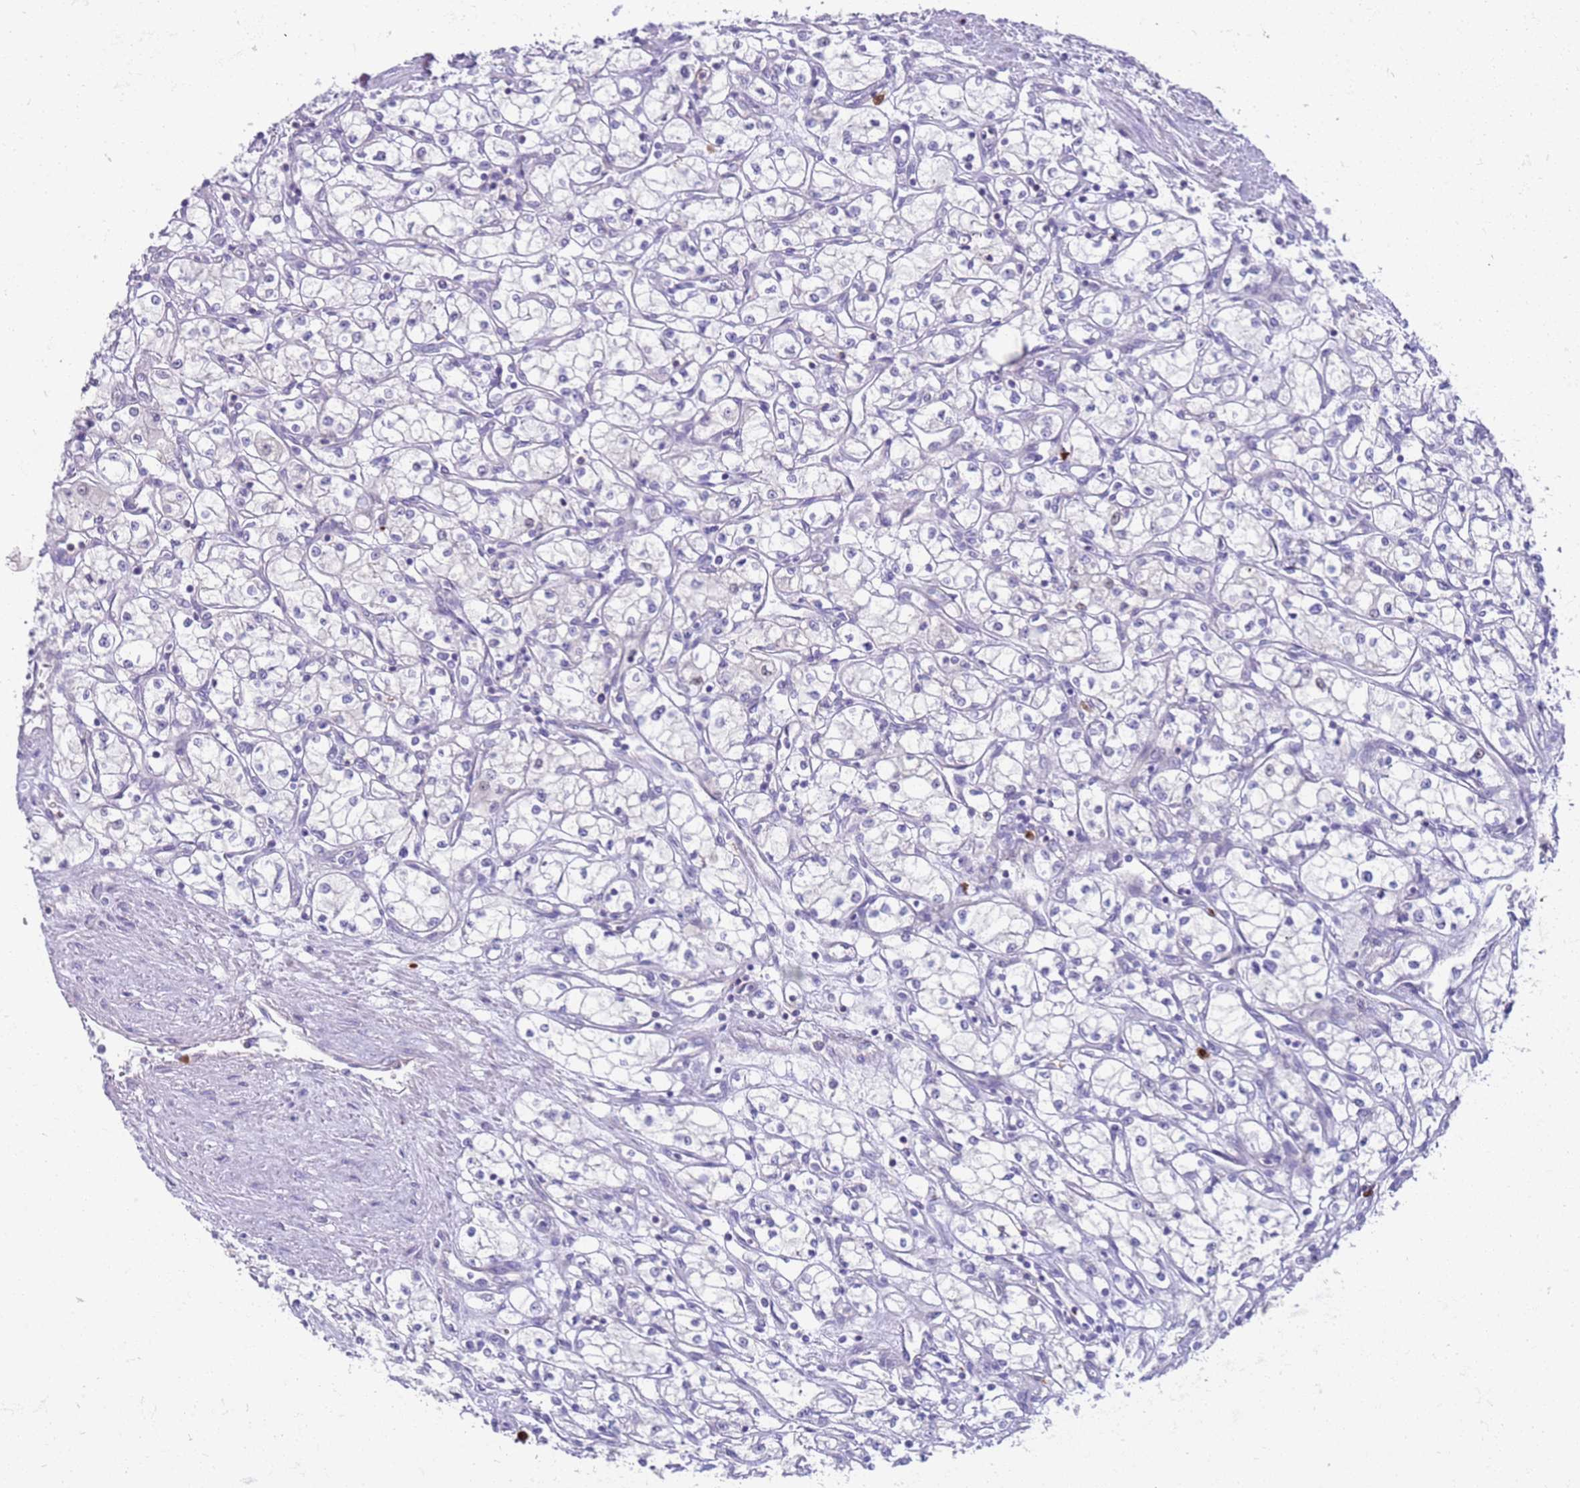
{"staining": {"intensity": "negative", "quantity": "none", "location": "none"}, "tissue": "renal cancer", "cell_type": "Tumor cells", "image_type": "cancer", "snomed": [{"axis": "morphology", "description": "Adenocarcinoma, NOS"}, {"axis": "topography", "description": "Kidney"}], "caption": "A micrograph of human adenocarcinoma (renal) is negative for staining in tumor cells. (Stains: DAB (3,3'-diaminobenzidine) IHC with hematoxylin counter stain, Microscopy: brightfield microscopy at high magnification).", "gene": "STK25", "patient": {"sex": "male", "age": 59}}